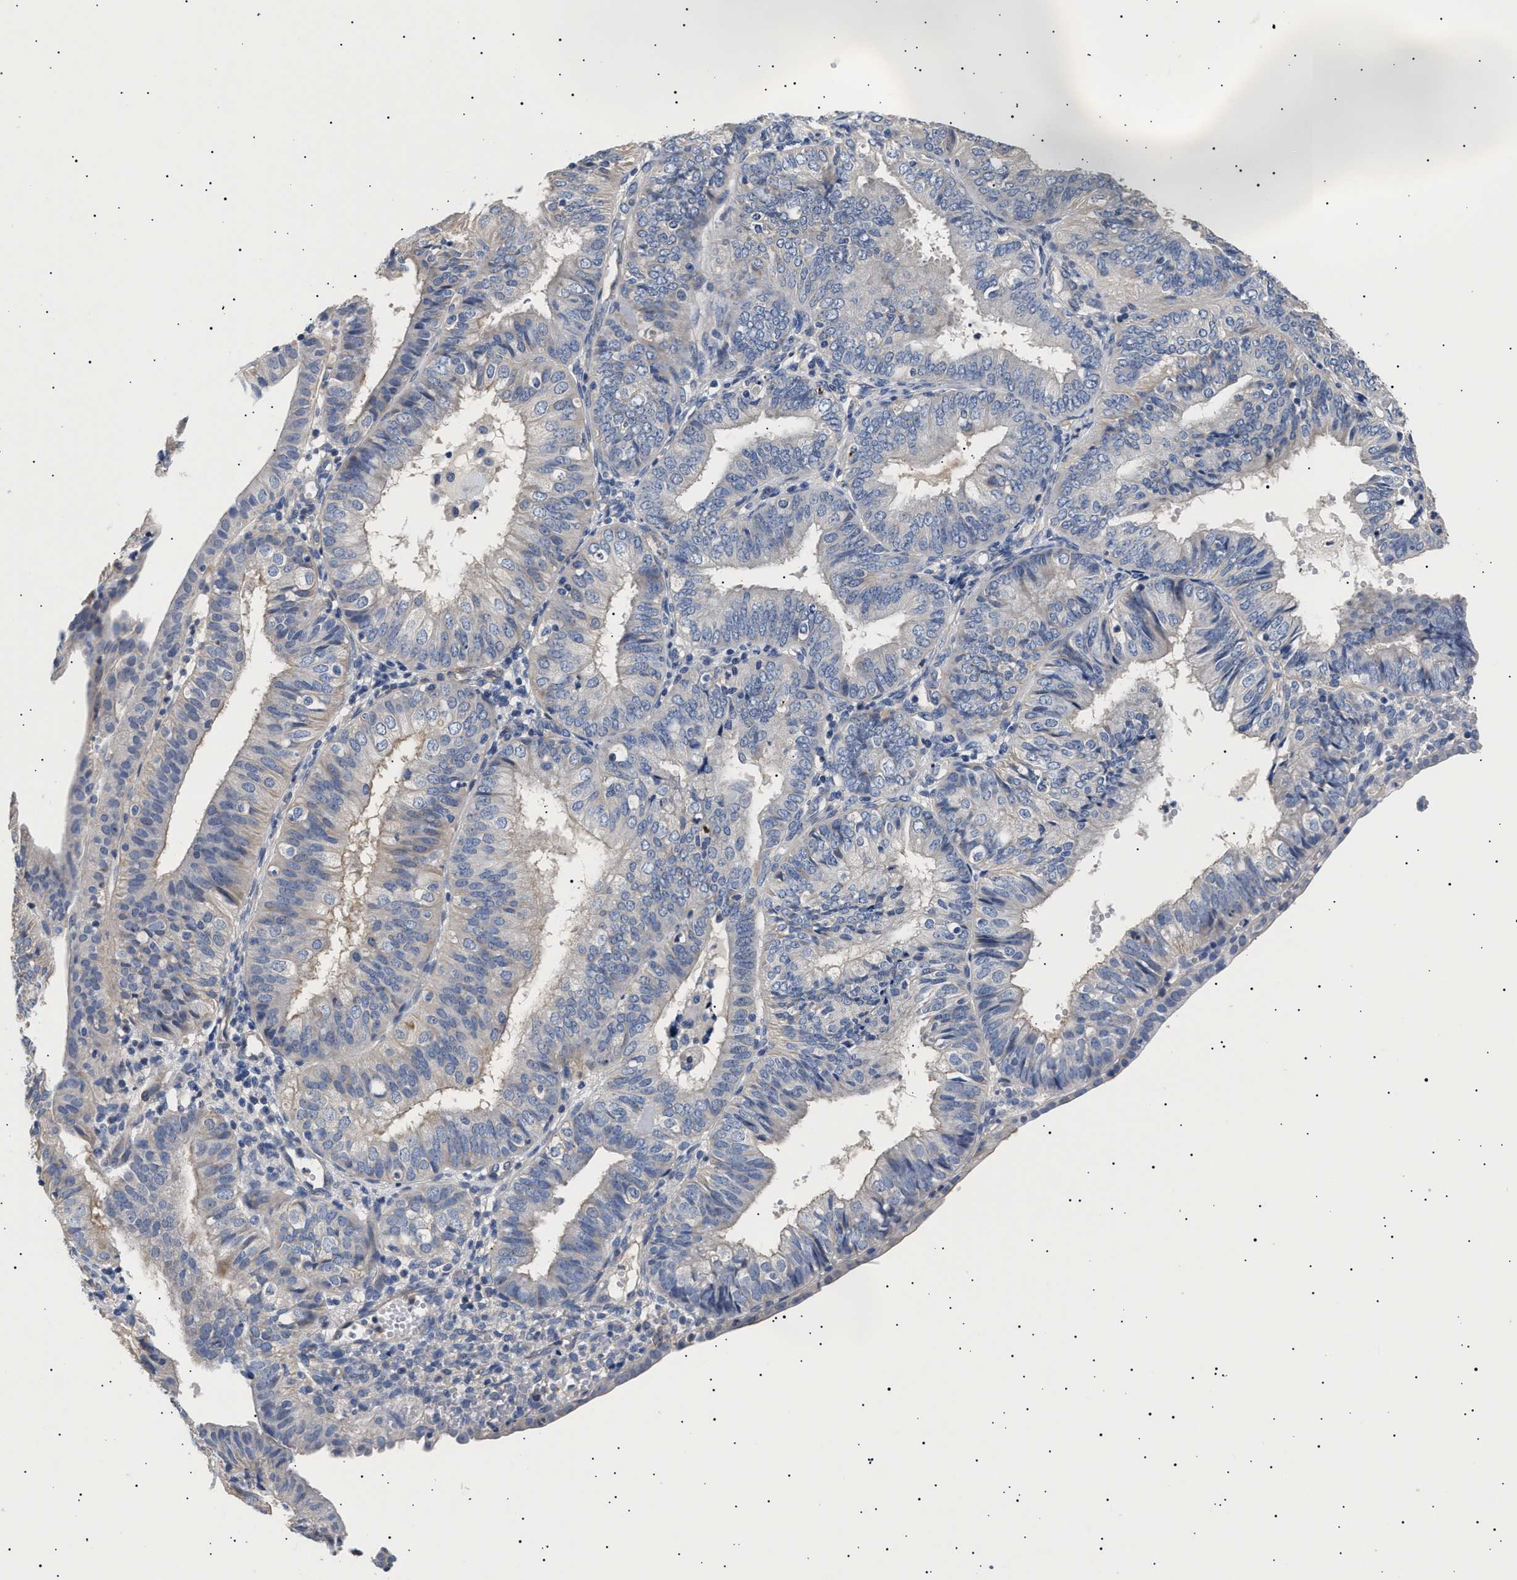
{"staining": {"intensity": "negative", "quantity": "none", "location": "none"}, "tissue": "endometrial cancer", "cell_type": "Tumor cells", "image_type": "cancer", "snomed": [{"axis": "morphology", "description": "Adenocarcinoma, NOS"}, {"axis": "topography", "description": "Endometrium"}], "caption": "This is a histopathology image of immunohistochemistry staining of adenocarcinoma (endometrial), which shows no expression in tumor cells.", "gene": "HEMGN", "patient": {"sex": "female", "age": 58}}